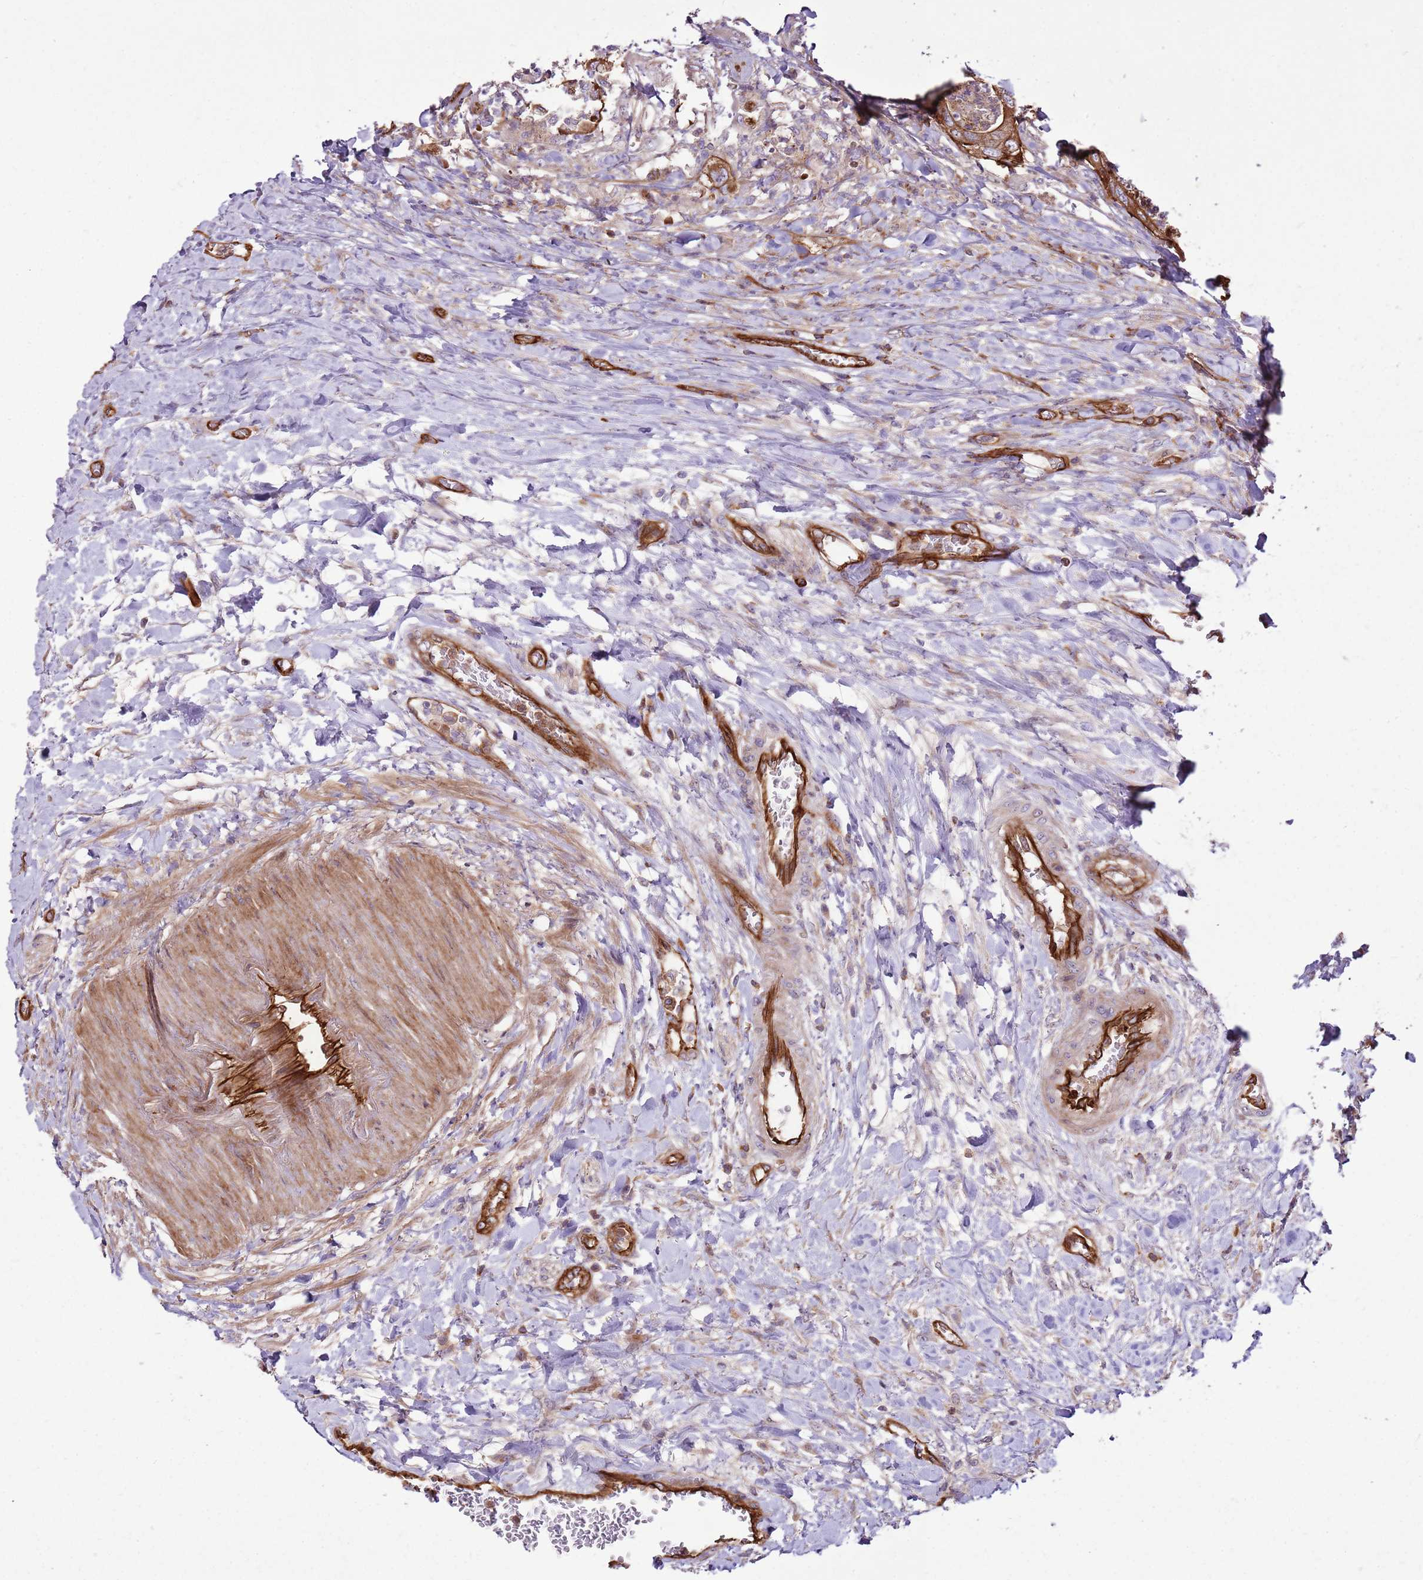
{"staining": {"intensity": "moderate", "quantity": ">75%", "location": "cytoplasmic/membranous"}, "tissue": "colorectal cancer", "cell_type": "Tumor cells", "image_type": "cancer", "snomed": [{"axis": "morphology", "description": "Adenocarcinoma, NOS"}, {"axis": "topography", "description": "Rectum"}], "caption": "Protein analysis of adenocarcinoma (colorectal) tissue demonstrates moderate cytoplasmic/membranous expression in about >75% of tumor cells.", "gene": "ZNF827", "patient": {"sex": "male", "age": 63}}